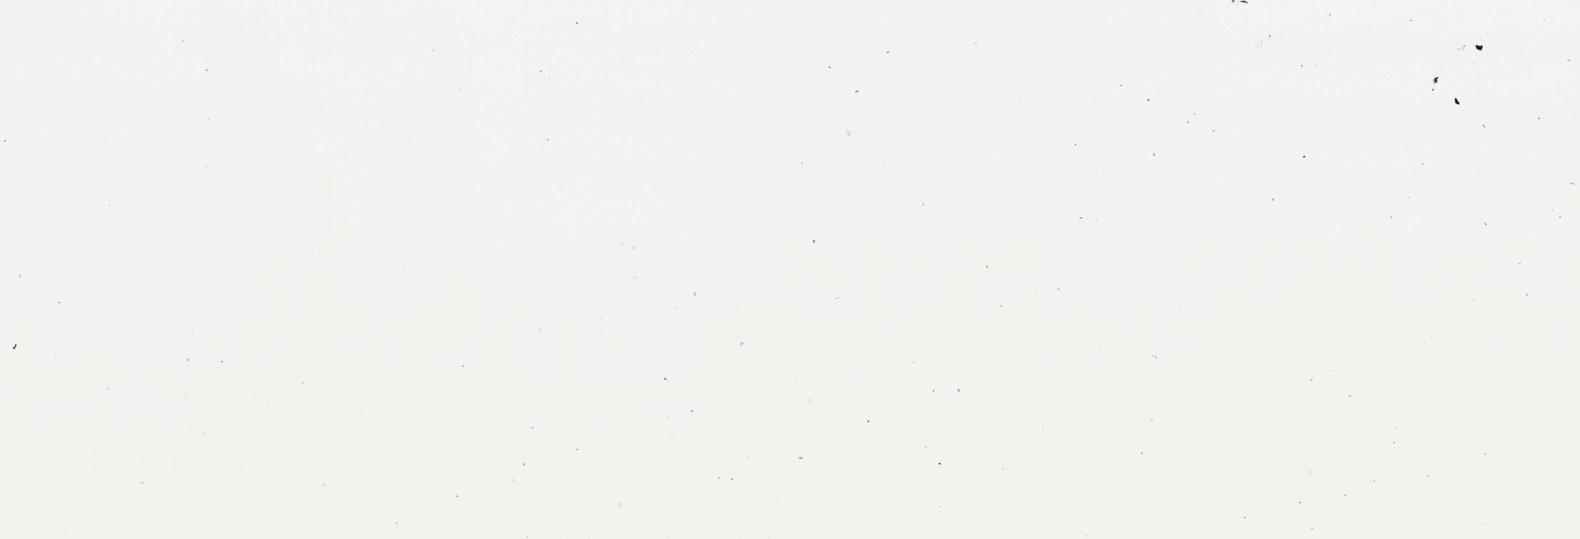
{"staining": {"intensity": "negative", "quantity": "none", "location": "none"}, "tissue": "adipose tissue", "cell_type": "Adipocytes", "image_type": "normal", "snomed": [{"axis": "morphology", "description": "Normal tissue, NOS"}, {"axis": "topography", "description": "Breast"}, {"axis": "topography", "description": "Adipose tissue"}], "caption": "Image shows no protein staining in adipocytes of unremarkable adipose tissue.", "gene": "H2BC1", "patient": {"sex": "female", "age": 25}}